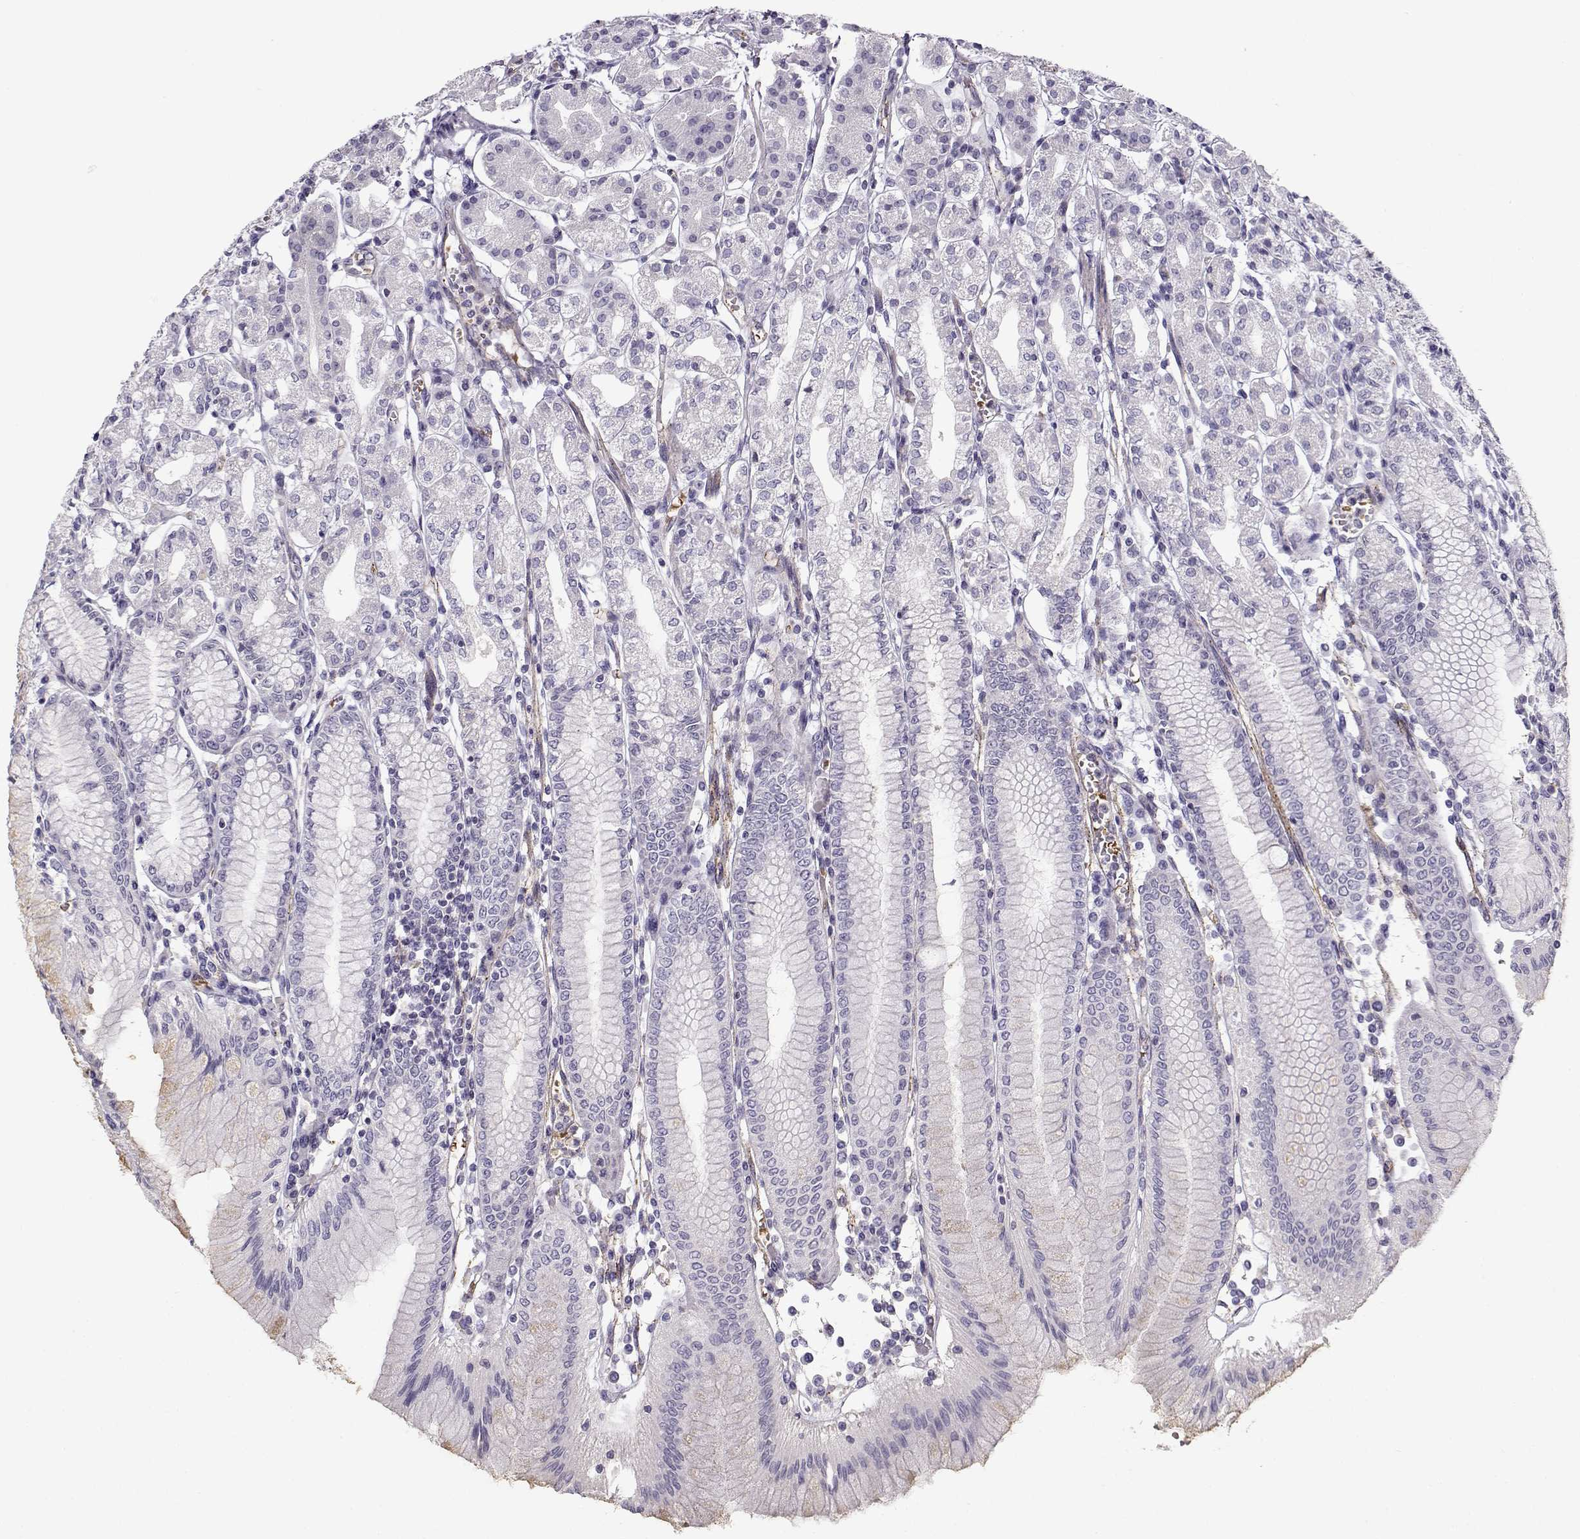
{"staining": {"intensity": "negative", "quantity": "none", "location": "none"}, "tissue": "stomach", "cell_type": "Glandular cells", "image_type": "normal", "snomed": [{"axis": "morphology", "description": "Normal tissue, NOS"}, {"axis": "topography", "description": "Skeletal muscle"}, {"axis": "topography", "description": "Stomach"}], "caption": "The IHC photomicrograph has no significant staining in glandular cells of stomach. (Stains: DAB immunohistochemistry with hematoxylin counter stain, Microscopy: brightfield microscopy at high magnification).", "gene": "MYO1A", "patient": {"sex": "female", "age": 57}}